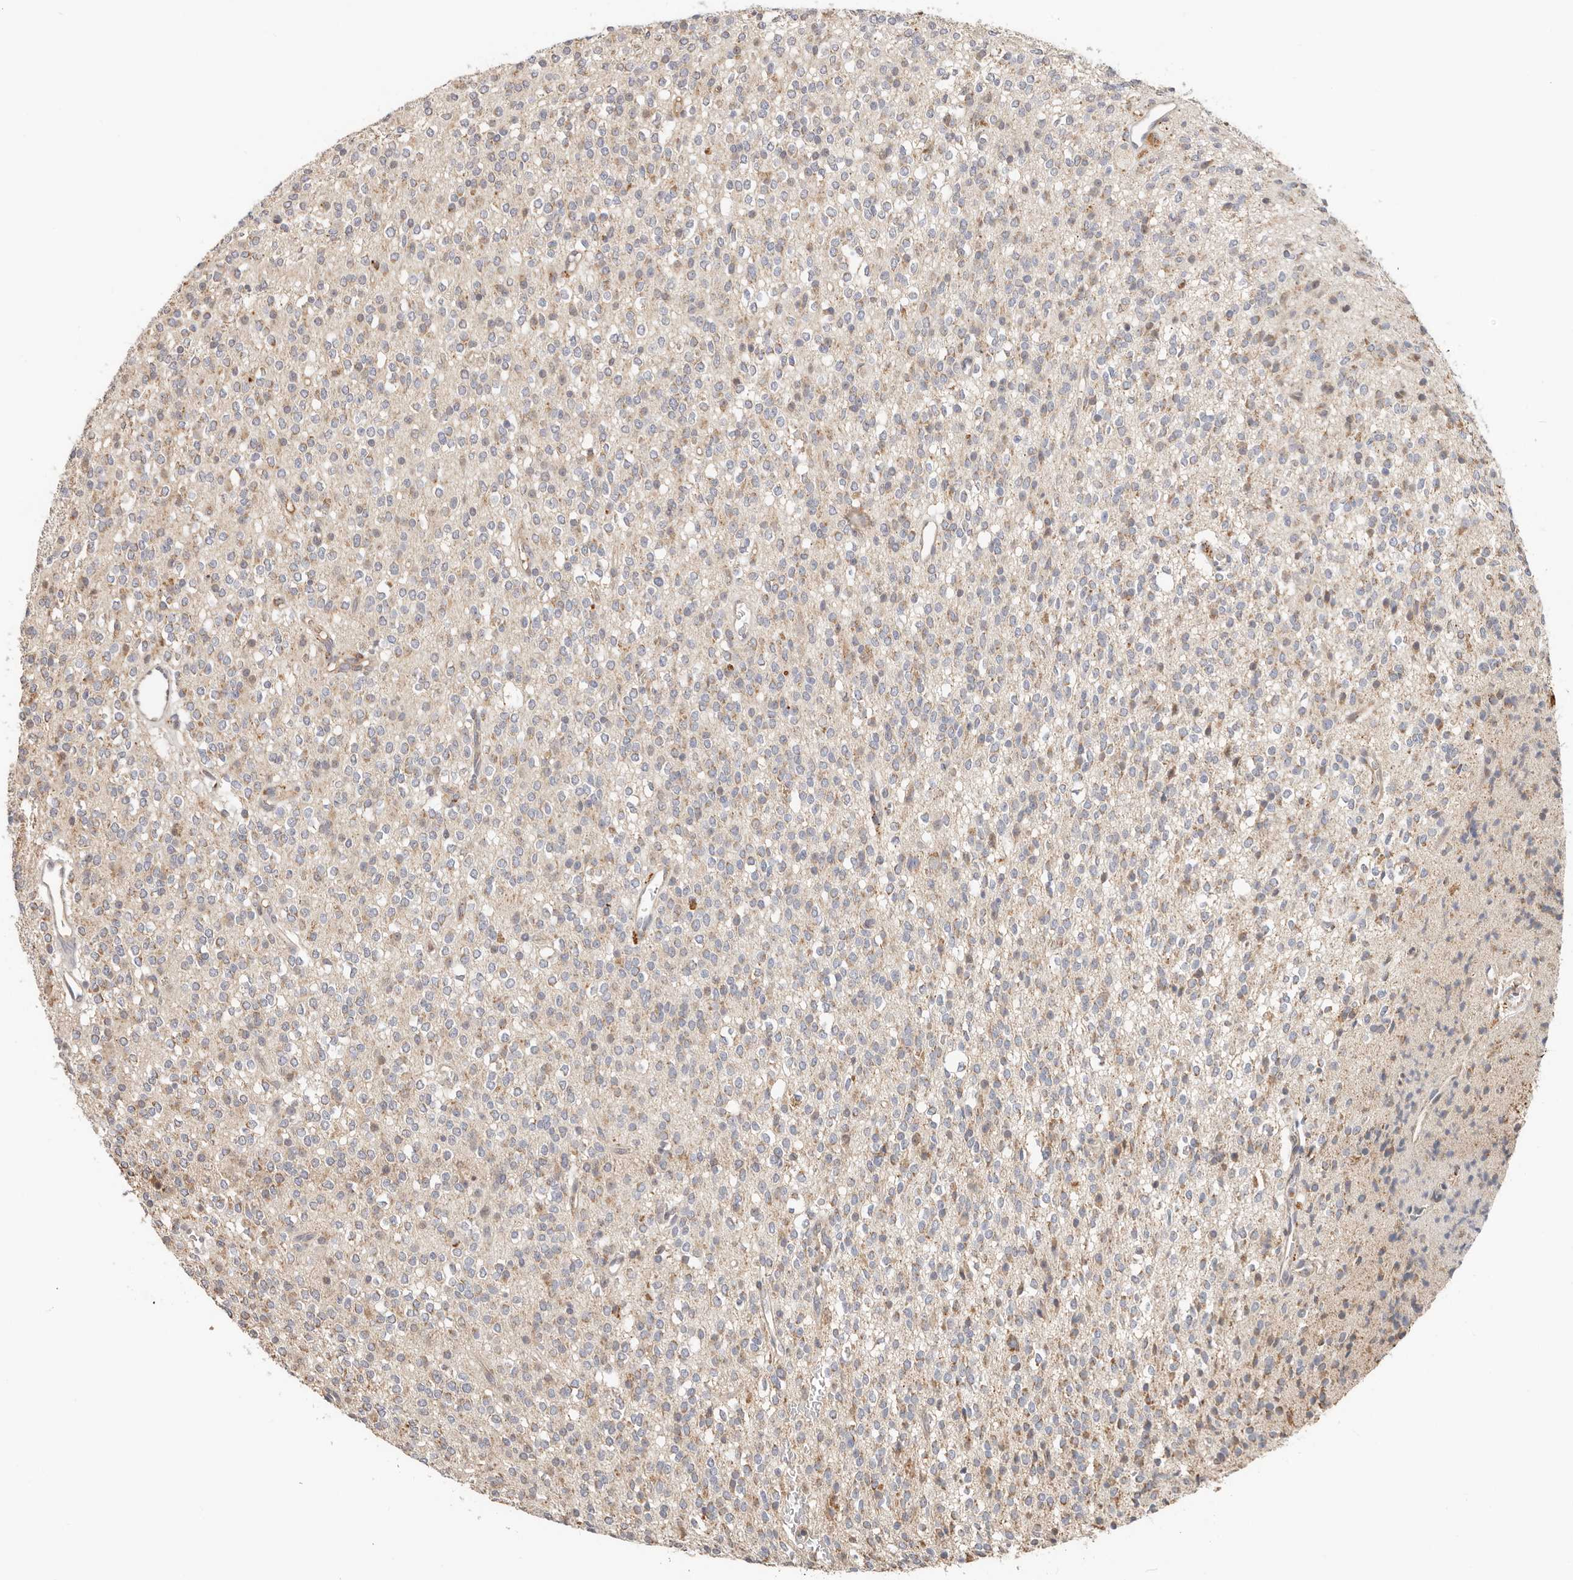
{"staining": {"intensity": "weak", "quantity": "25%-75%", "location": "cytoplasmic/membranous"}, "tissue": "glioma", "cell_type": "Tumor cells", "image_type": "cancer", "snomed": [{"axis": "morphology", "description": "Glioma, malignant, High grade"}, {"axis": "topography", "description": "Brain"}], "caption": "Immunohistochemical staining of human glioma exhibits weak cytoplasmic/membranous protein expression in about 25%-75% of tumor cells.", "gene": "ZRANB1", "patient": {"sex": "male", "age": 34}}